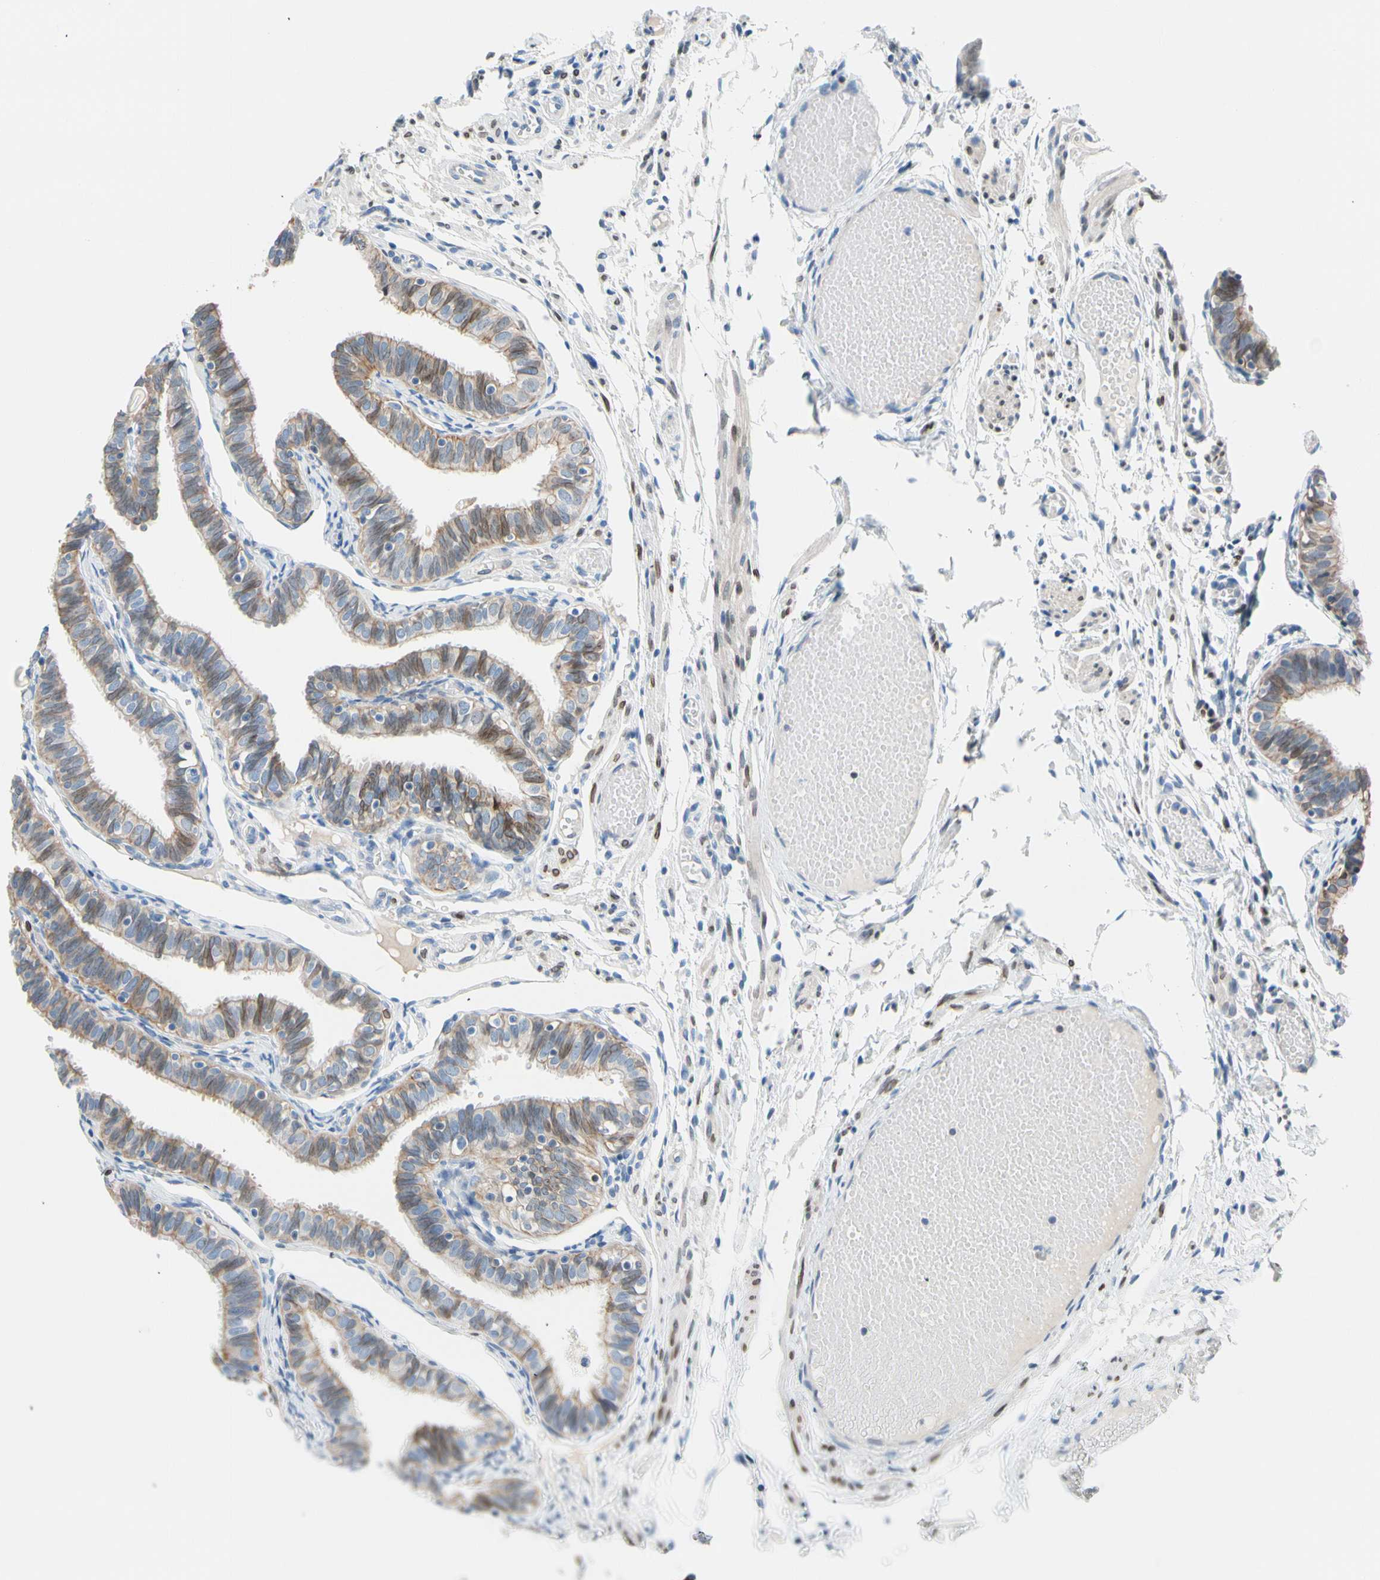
{"staining": {"intensity": "strong", "quantity": "25%-75%", "location": "cytoplasmic/membranous,nuclear"}, "tissue": "fallopian tube", "cell_type": "Glandular cells", "image_type": "normal", "snomed": [{"axis": "morphology", "description": "Normal tissue, NOS"}, {"axis": "topography", "description": "Fallopian tube"}], "caption": "Immunohistochemical staining of benign human fallopian tube exhibits strong cytoplasmic/membranous,nuclear protein positivity in about 25%-75% of glandular cells.", "gene": "ZNF132", "patient": {"sex": "female", "age": 46}}